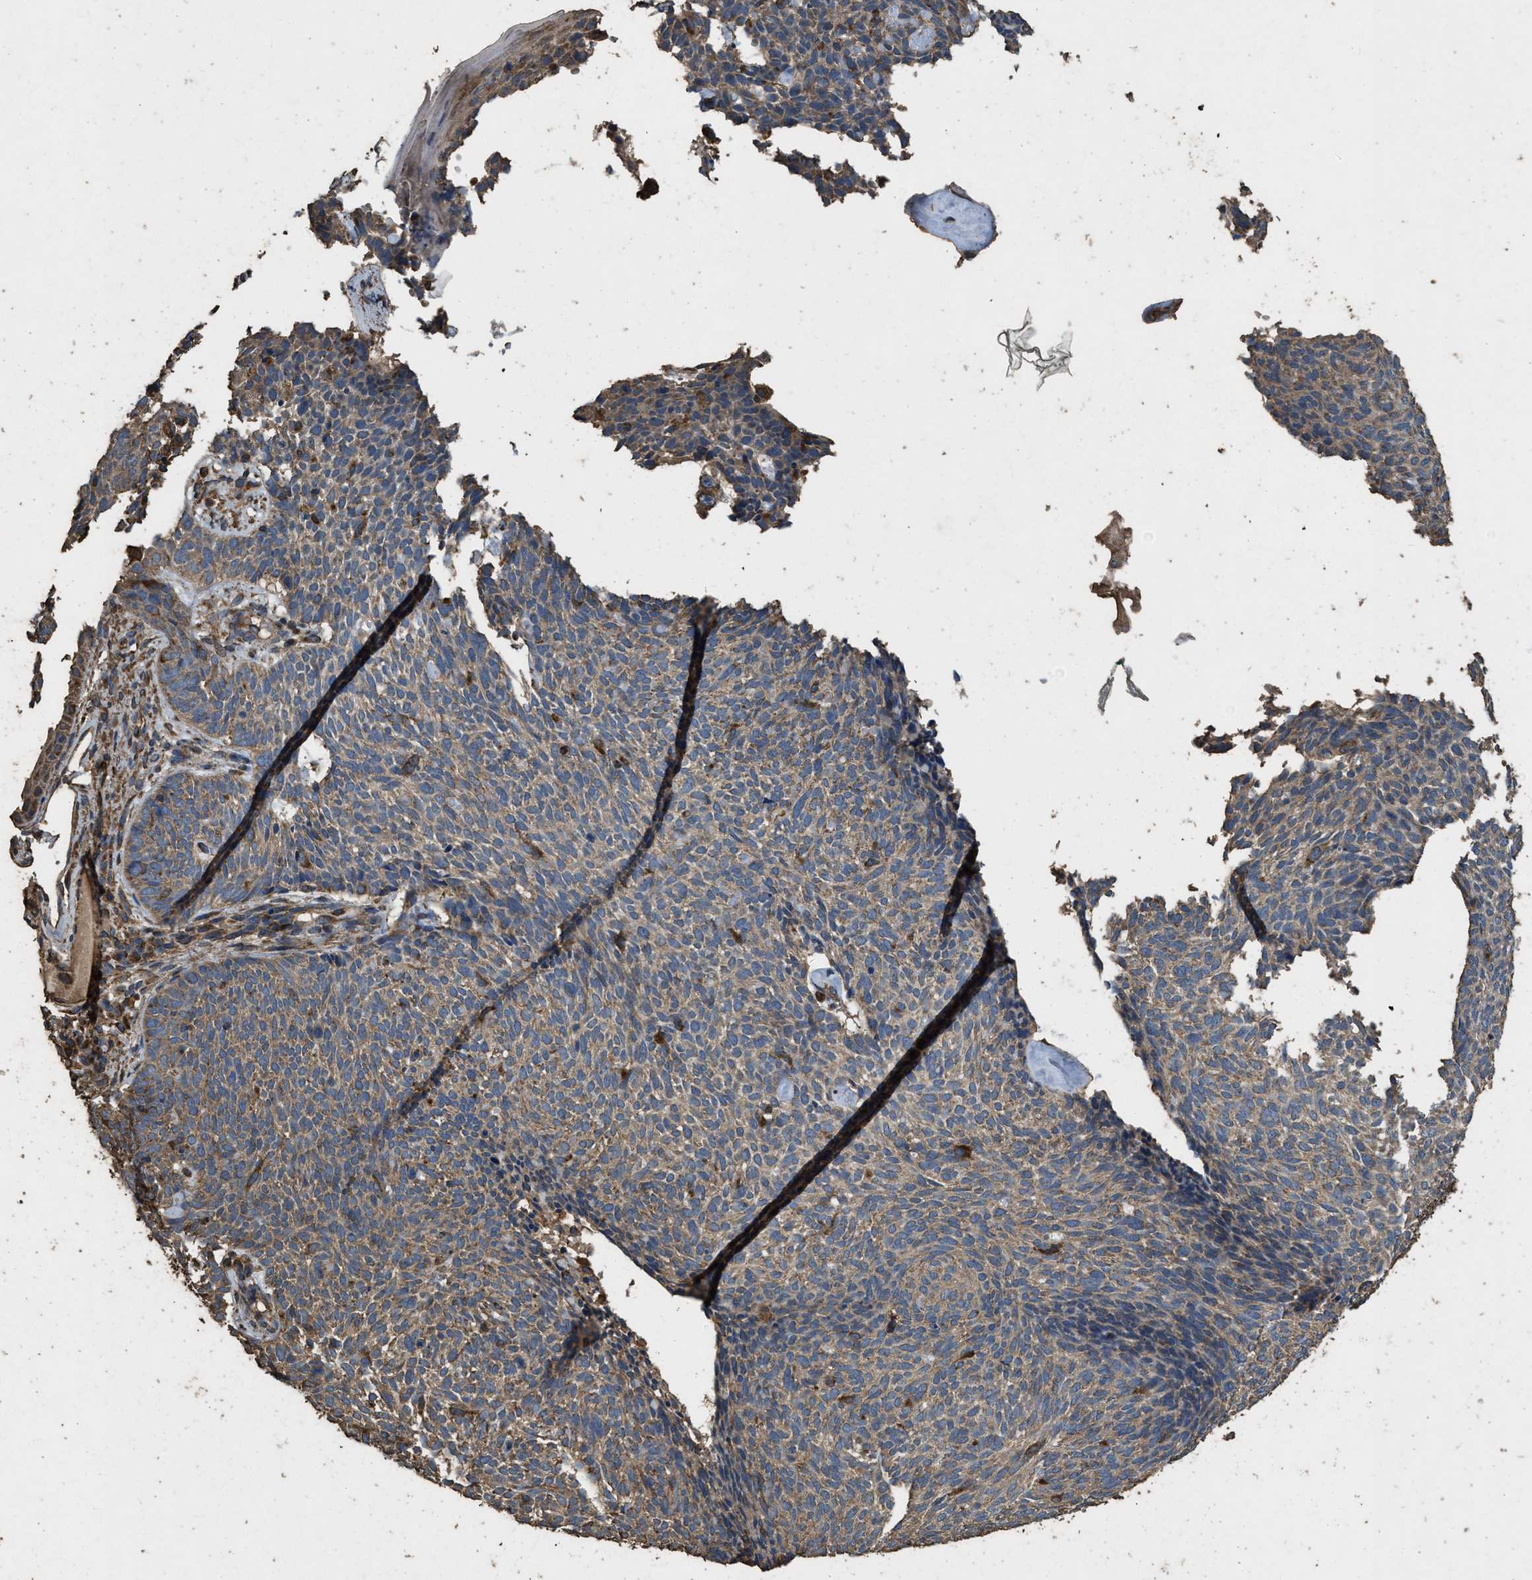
{"staining": {"intensity": "moderate", "quantity": ">75%", "location": "cytoplasmic/membranous"}, "tissue": "skin cancer", "cell_type": "Tumor cells", "image_type": "cancer", "snomed": [{"axis": "morphology", "description": "Basal cell carcinoma"}, {"axis": "topography", "description": "Skin"}], "caption": "DAB (3,3'-diaminobenzidine) immunohistochemical staining of skin cancer shows moderate cytoplasmic/membranous protein expression in about >75% of tumor cells.", "gene": "CYRIA", "patient": {"sex": "female", "age": 84}}